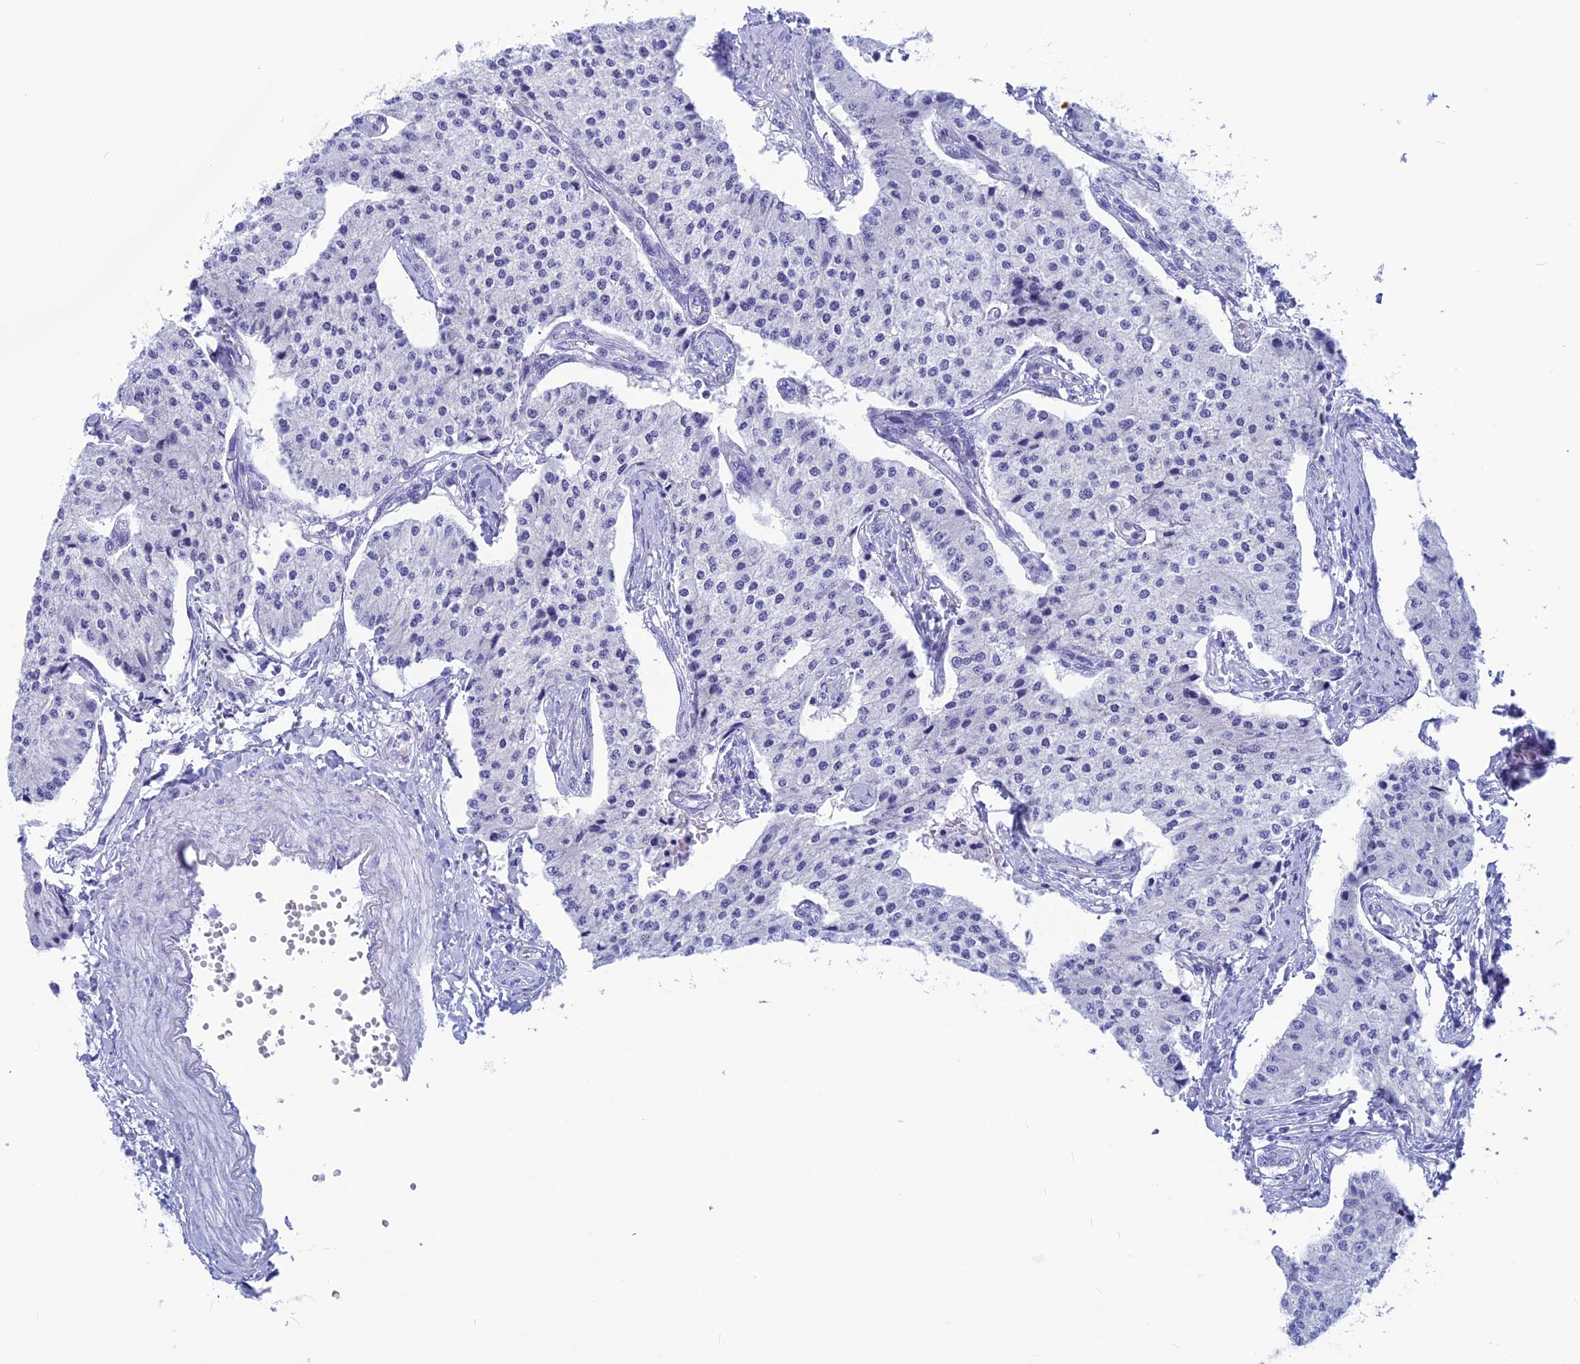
{"staining": {"intensity": "negative", "quantity": "none", "location": "none"}, "tissue": "carcinoid", "cell_type": "Tumor cells", "image_type": "cancer", "snomed": [{"axis": "morphology", "description": "Carcinoid, malignant, NOS"}, {"axis": "topography", "description": "Colon"}], "caption": "A photomicrograph of carcinoid stained for a protein displays no brown staining in tumor cells.", "gene": "GNGT2", "patient": {"sex": "female", "age": 52}}